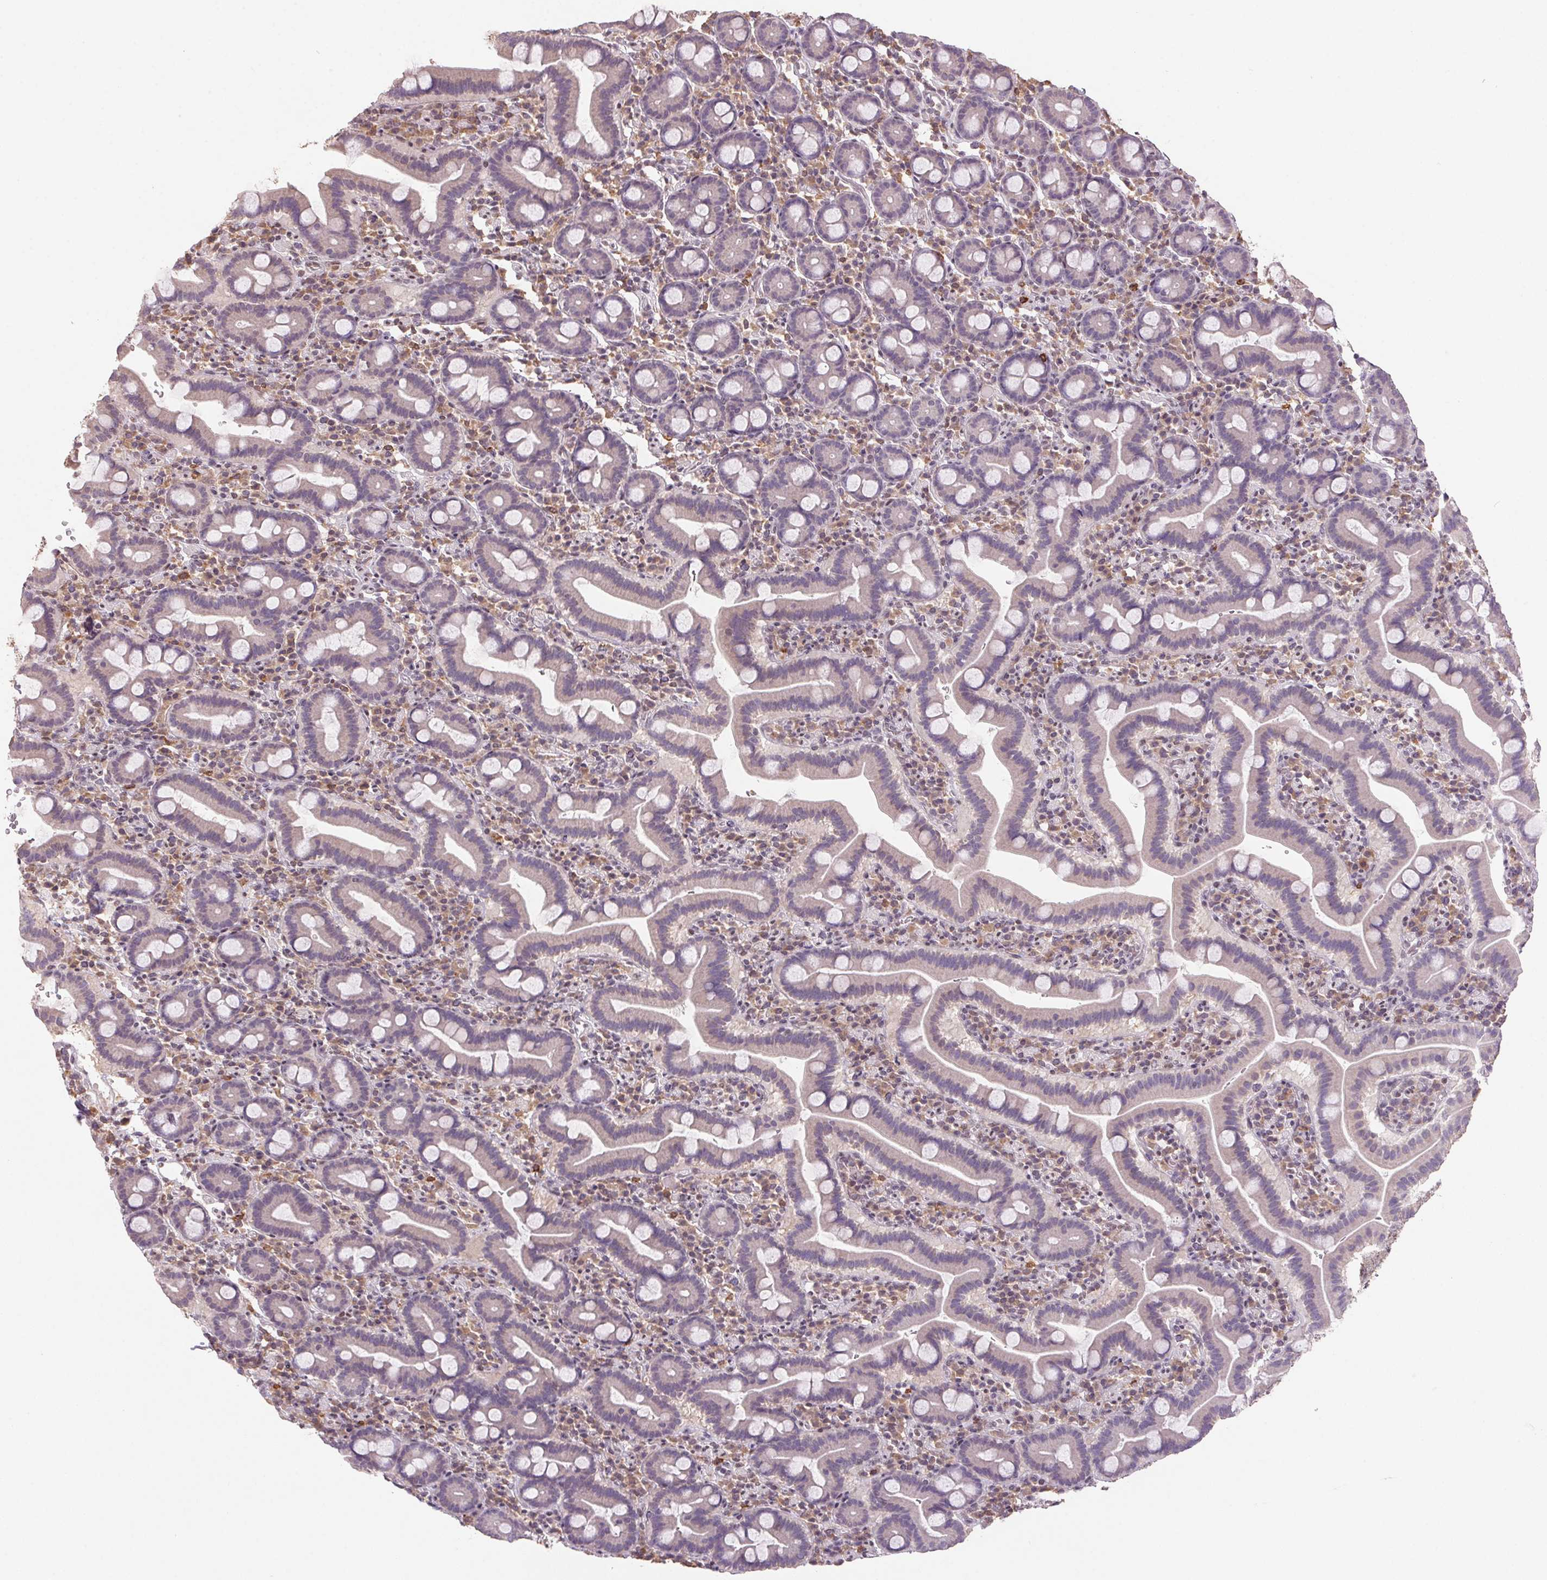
{"staining": {"intensity": "negative", "quantity": "none", "location": "none"}, "tissue": "small intestine", "cell_type": "Glandular cells", "image_type": "normal", "snomed": [{"axis": "morphology", "description": "Normal tissue, NOS"}, {"axis": "topography", "description": "Small intestine"}], "caption": "Small intestine stained for a protein using immunohistochemistry (IHC) shows no positivity glandular cells.", "gene": "ZBTB4", "patient": {"sex": "male", "age": 26}}